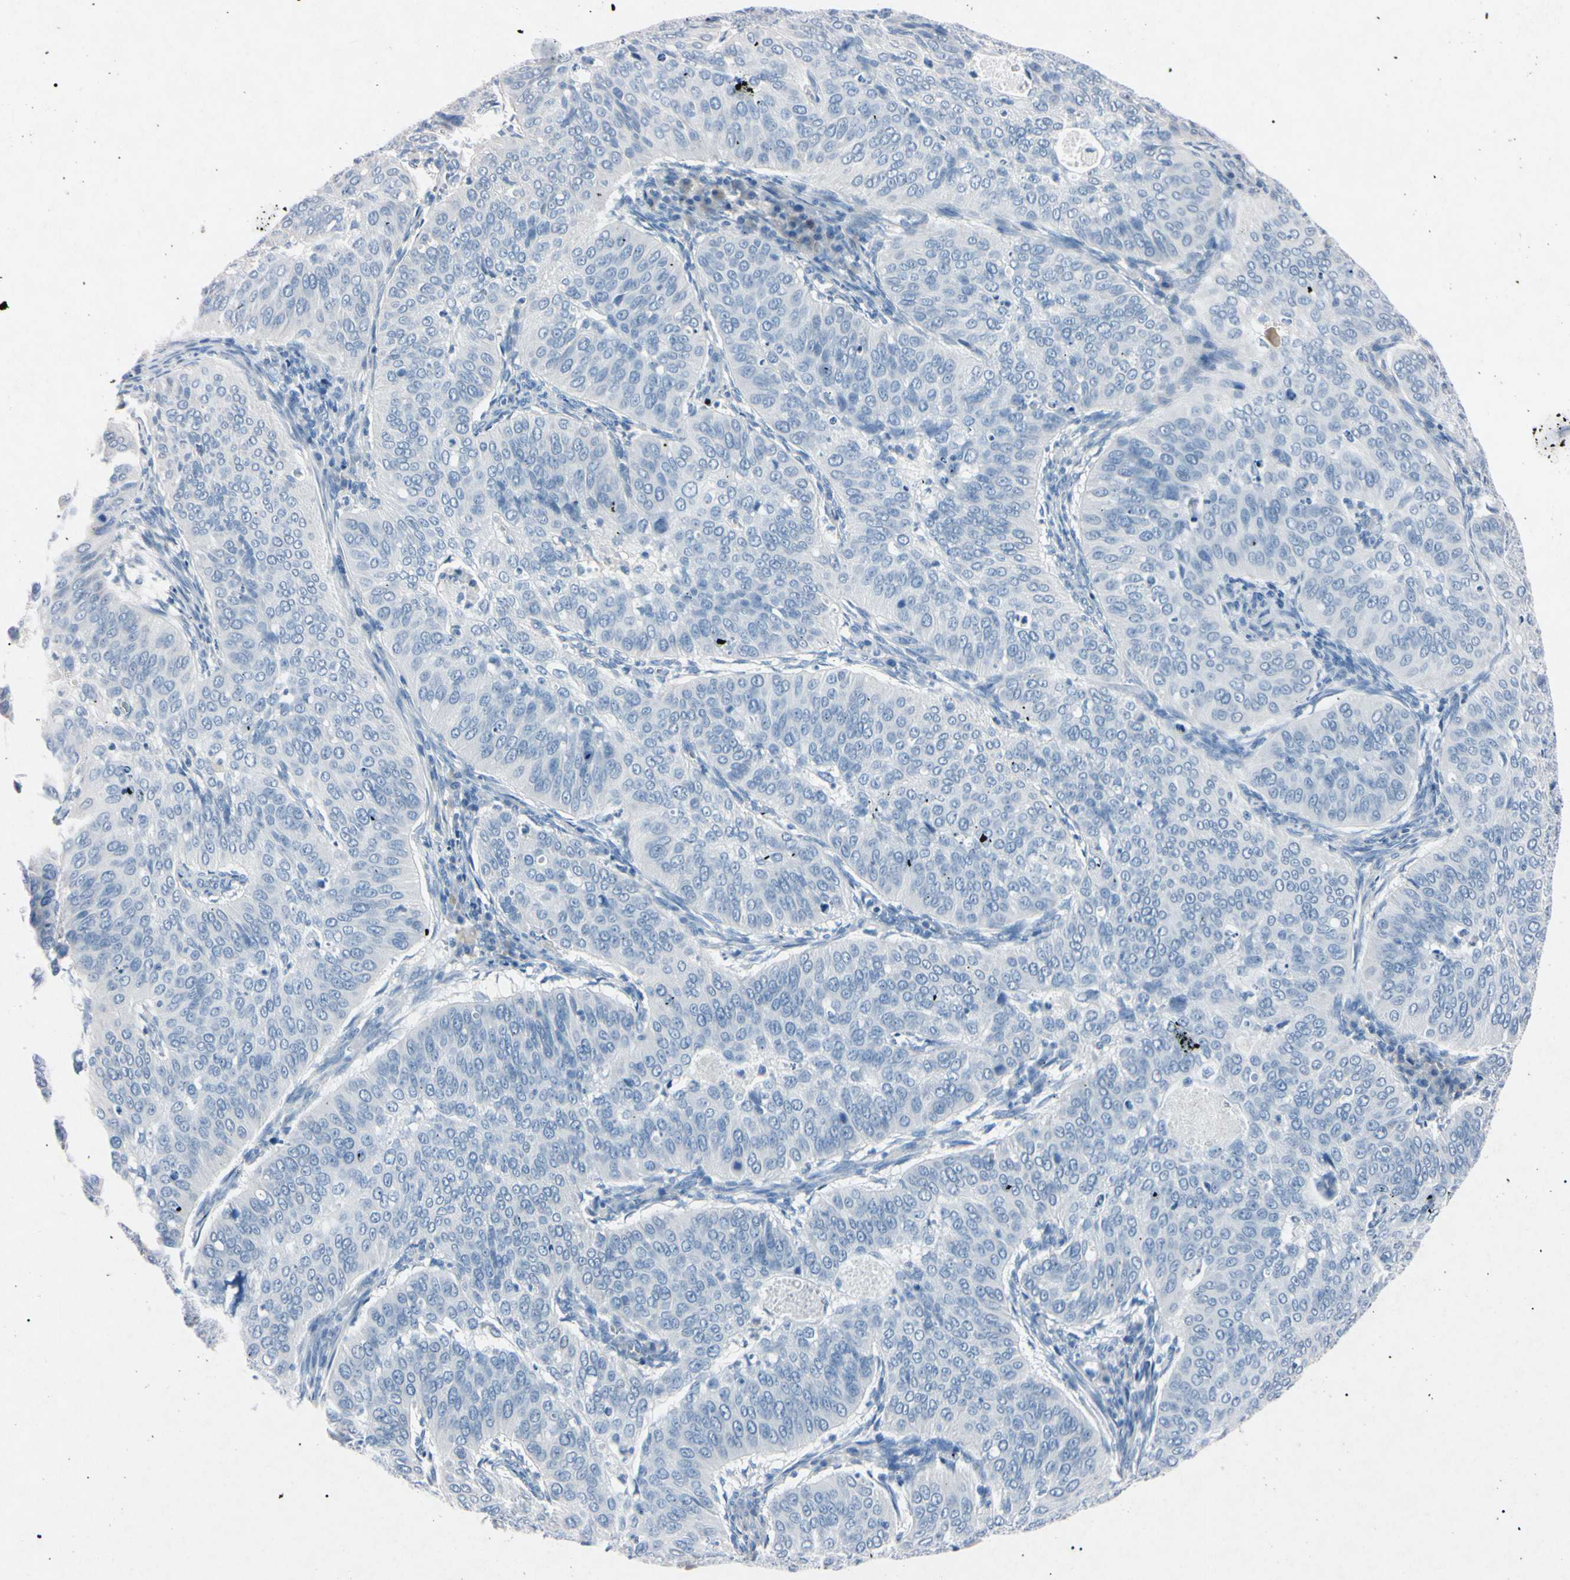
{"staining": {"intensity": "negative", "quantity": "none", "location": "none"}, "tissue": "cervical cancer", "cell_type": "Tumor cells", "image_type": "cancer", "snomed": [{"axis": "morphology", "description": "Normal tissue, NOS"}, {"axis": "morphology", "description": "Squamous cell carcinoma, NOS"}, {"axis": "topography", "description": "Cervix"}], "caption": "Protein analysis of cervical squamous cell carcinoma demonstrates no significant staining in tumor cells.", "gene": "ELN", "patient": {"sex": "female", "age": 39}}